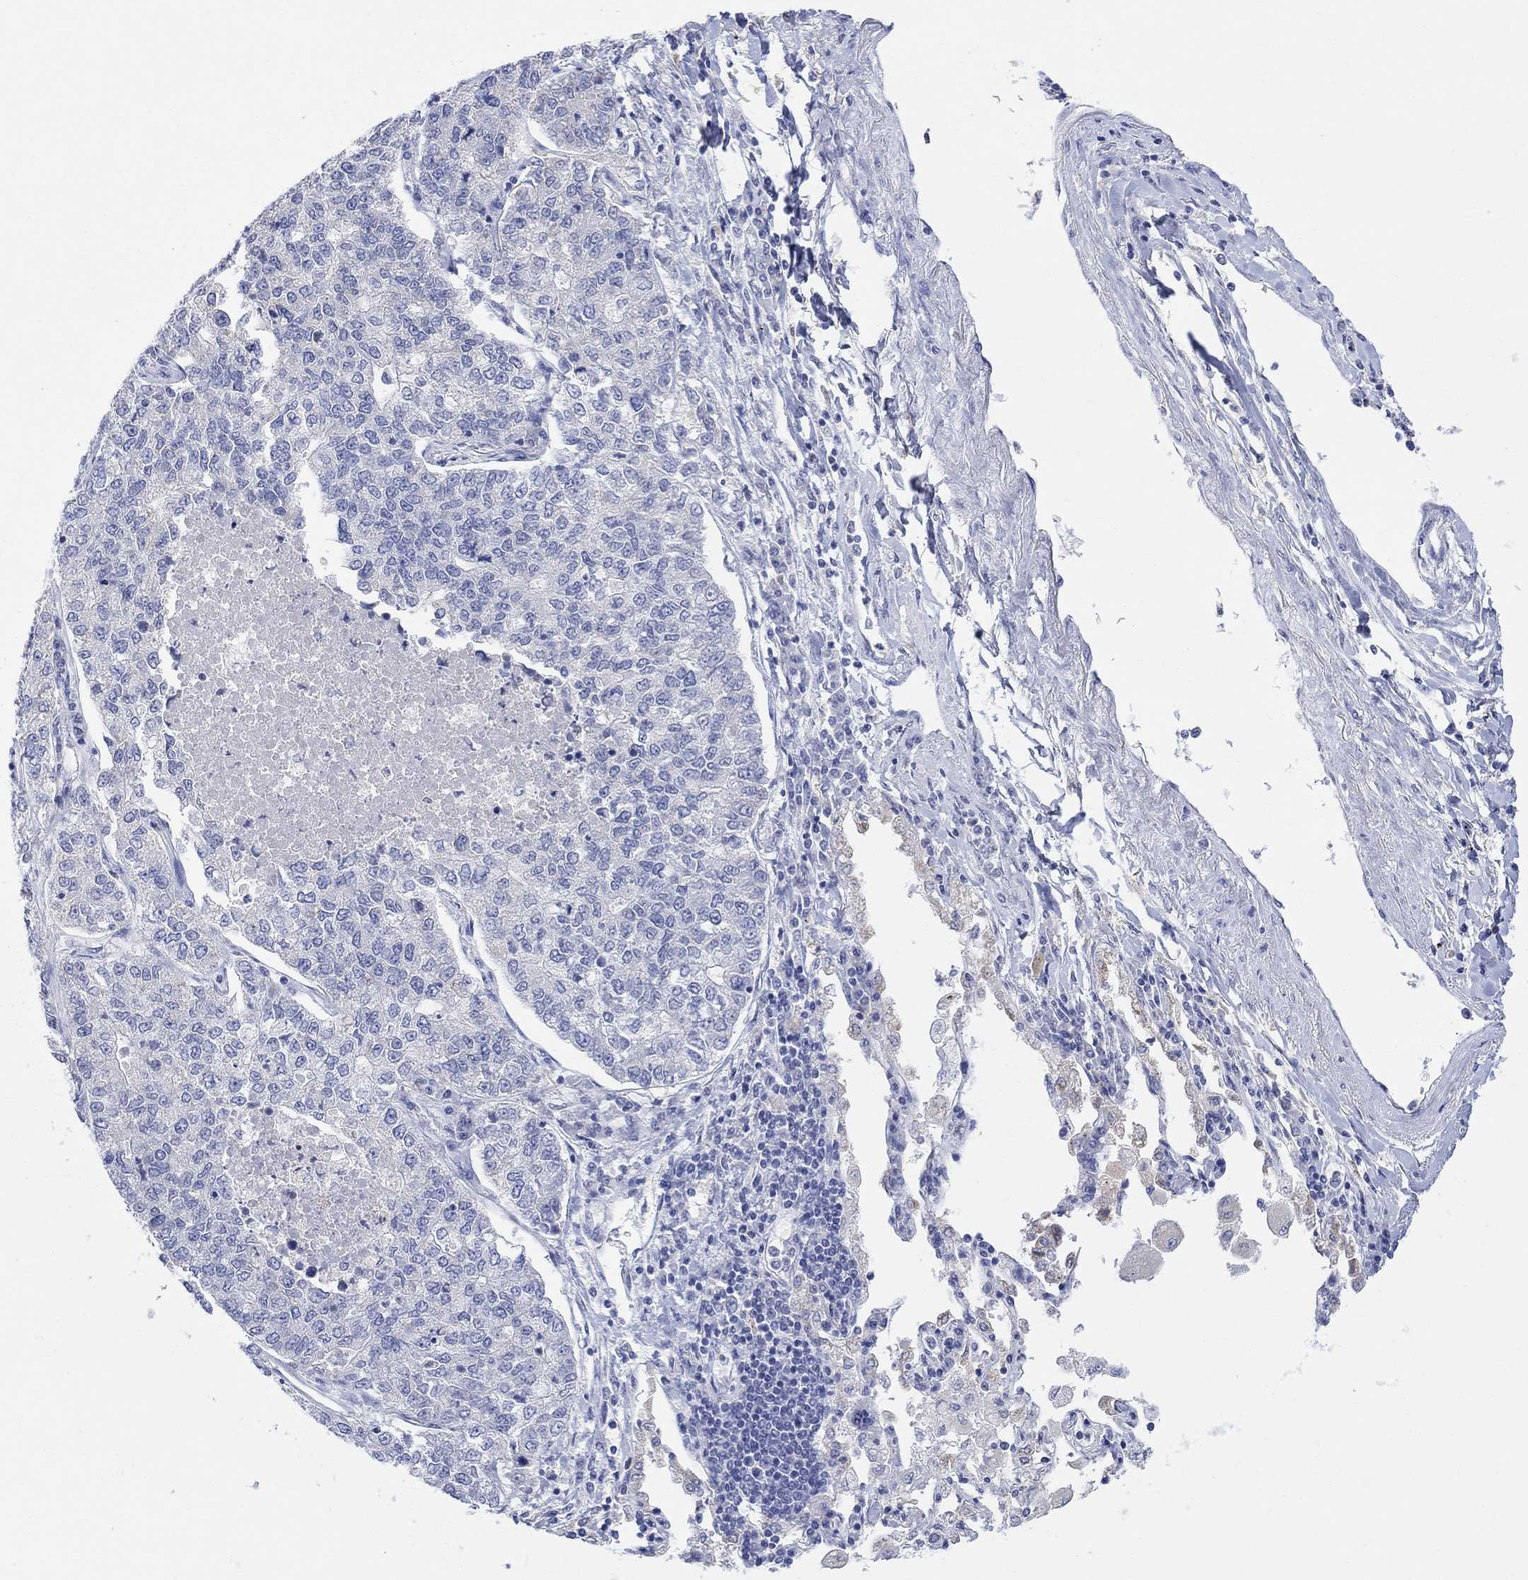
{"staining": {"intensity": "negative", "quantity": "none", "location": "none"}, "tissue": "lung cancer", "cell_type": "Tumor cells", "image_type": "cancer", "snomed": [{"axis": "morphology", "description": "Adenocarcinoma, NOS"}, {"axis": "topography", "description": "Lung"}], "caption": "Immunohistochemical staining of human lung cancer (adenocarcinoma) exhibits no significant expression in tumor cells.", "gene": "FBP2", "patient": {"sex": "male", "age": 49}}